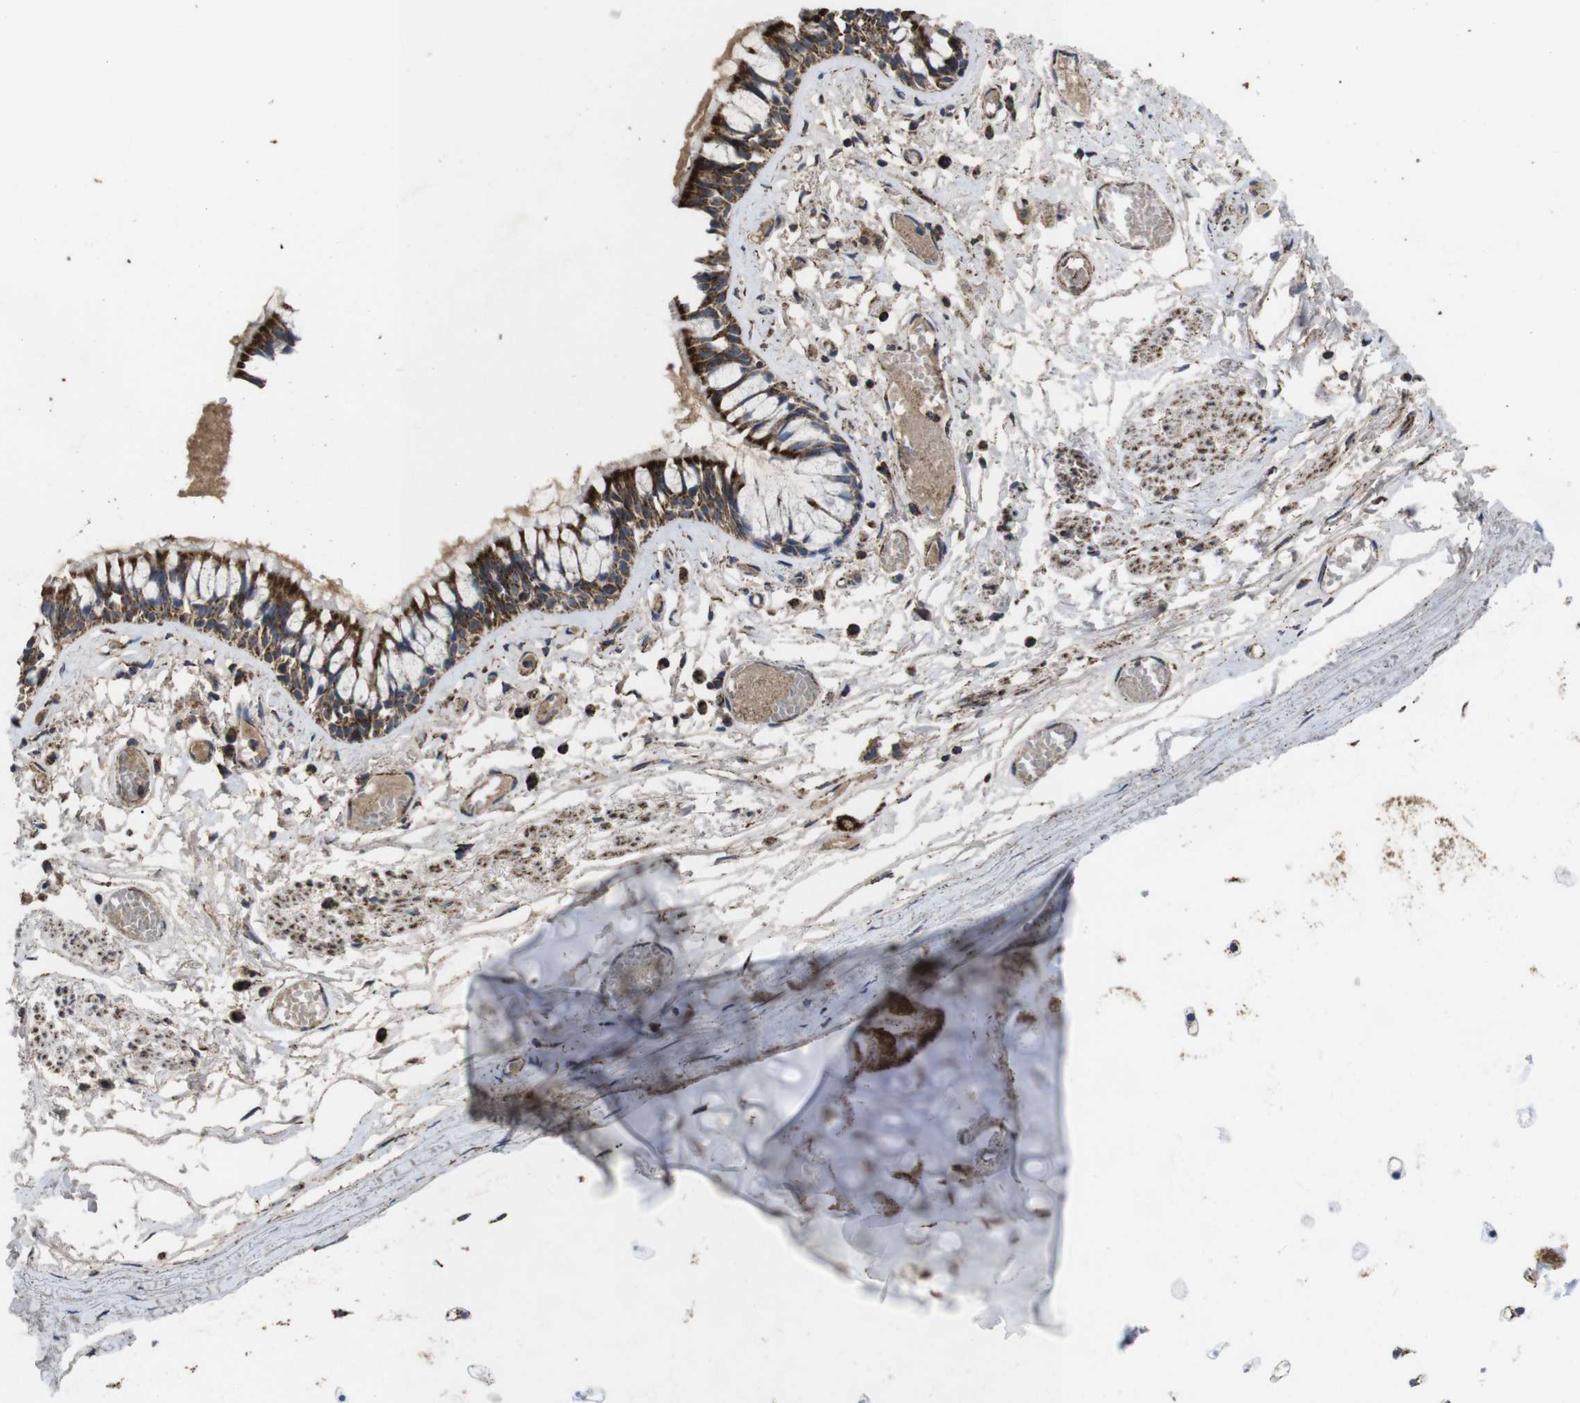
{"staining": {"intensity": "strong", "quantity": ">75%", "location": "cytoplasmic/membranous"}, "tissue": "bronchus", "cell_type": "Respiratory epithelial cells", "image_type": "normal", "snomed": [{"axis": "morphology", "description": "Normal tissue, NOS"}, {"axis": "morphology", "description": "Inflammation, NOS"}, {"axis": "topography", "description": "Cartilage tissue"}, {"axis": "topography", "description": "Lung"}], "caption": "Bronchus was stained to show a protein in brown. There is high levels of strong cytoplasmic/membranous positivity in about >75% of respiratory epithelial cells. Using DAB (3,3'-diaminobenzidine) (brown) and hematoxylin (blue) stains, captured at high magnification using brightfield microscopy.", "gene": "ATP5F1A", "patient": {"sex": "male", "age": 71}}